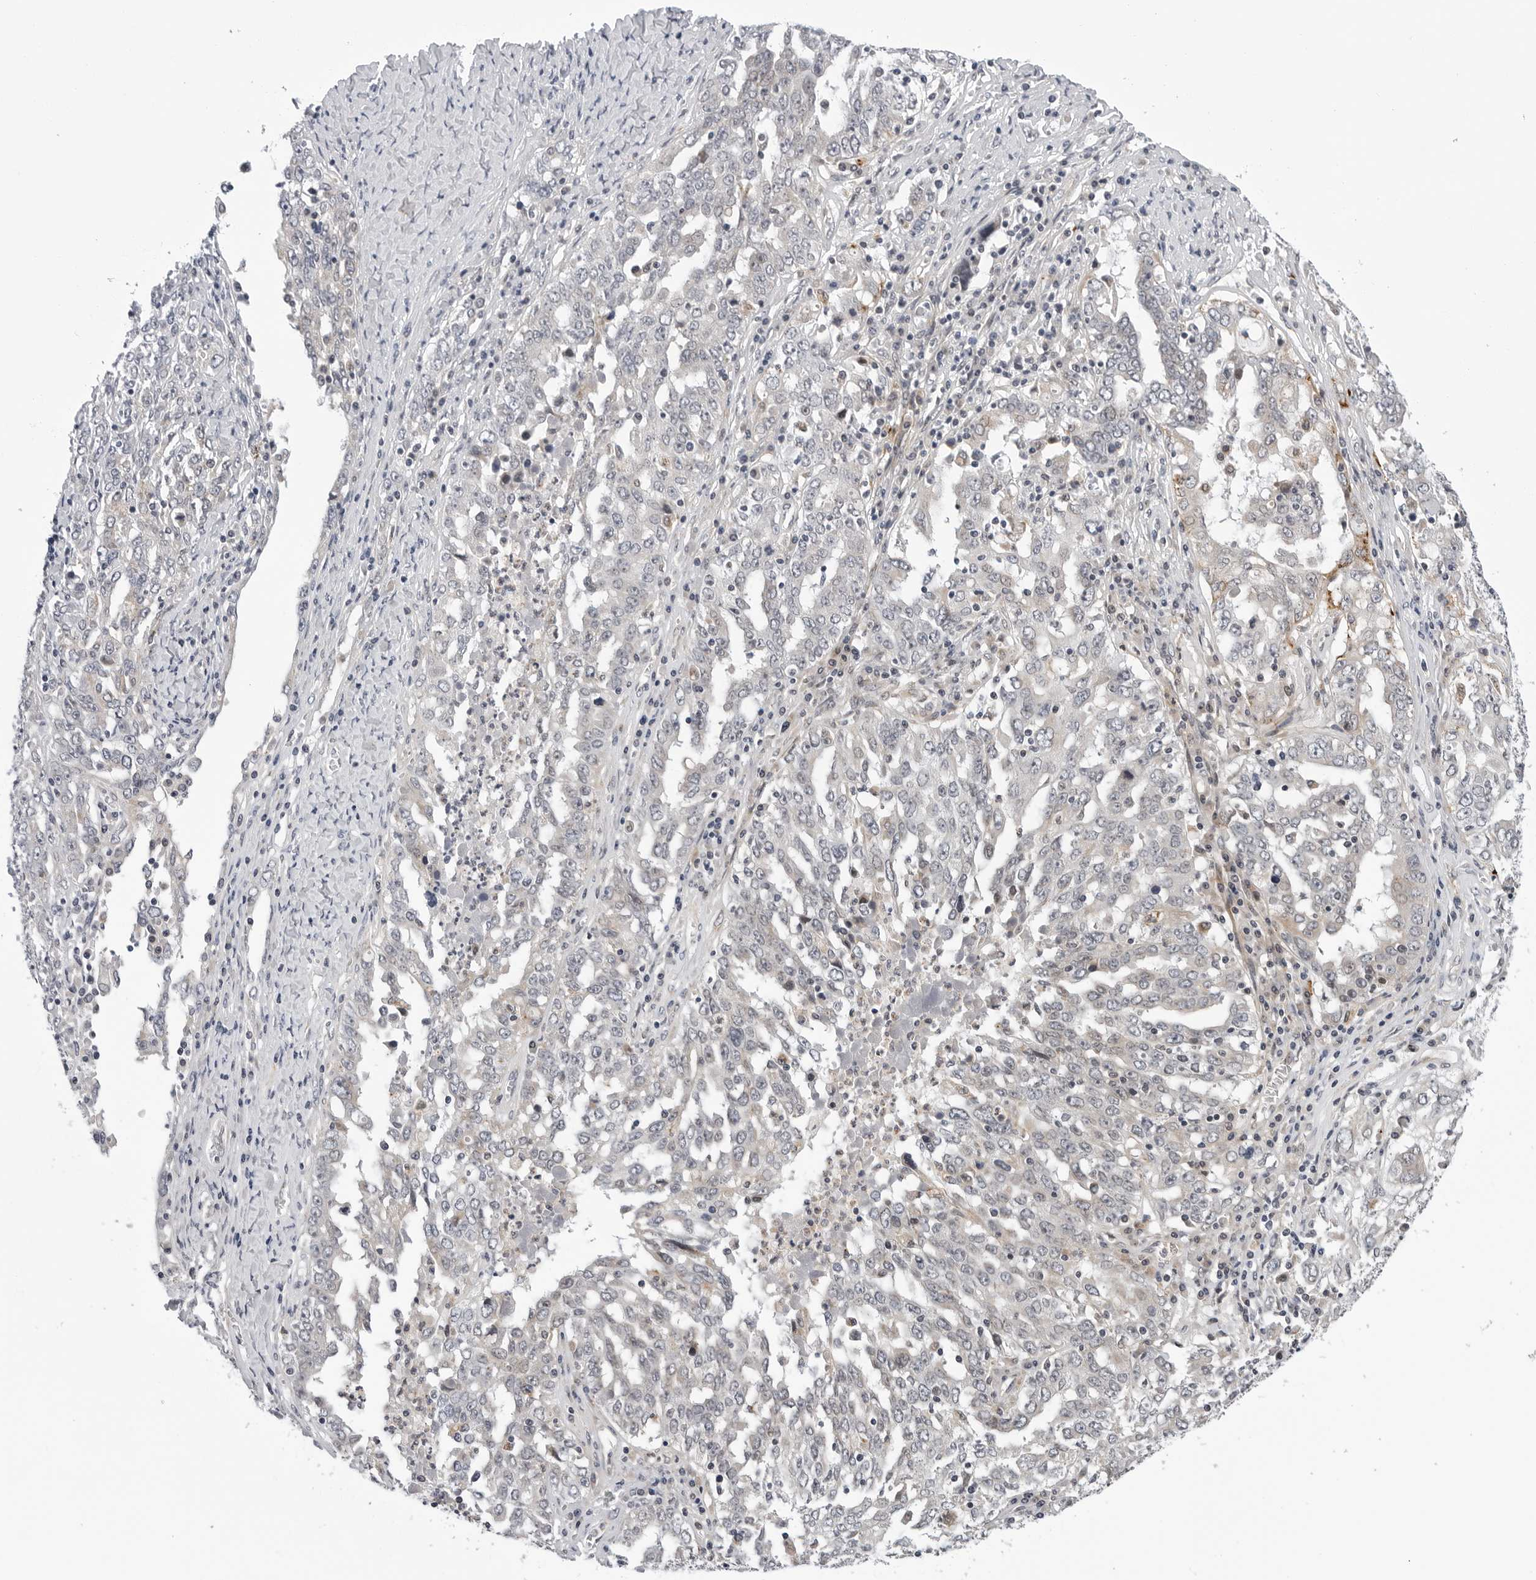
{"staining": {"intensity": "negative", "quantity": "none", "location": "none"}, "tissue": "ovarian cancer", "cell_type": "Tumor cells", "image_type": "cancer", "snomed": [{"axis": "morphology", "description": "Carcinoma, endometroid"}, {"axis": "topography", "description": "Ovary"}], "caption": "Tumor cells are negative for protein expression in human endometroid carcinoma (ovarian).", "gene": "KIAA1614", "patient": {"sex": "female", "age": 62}}